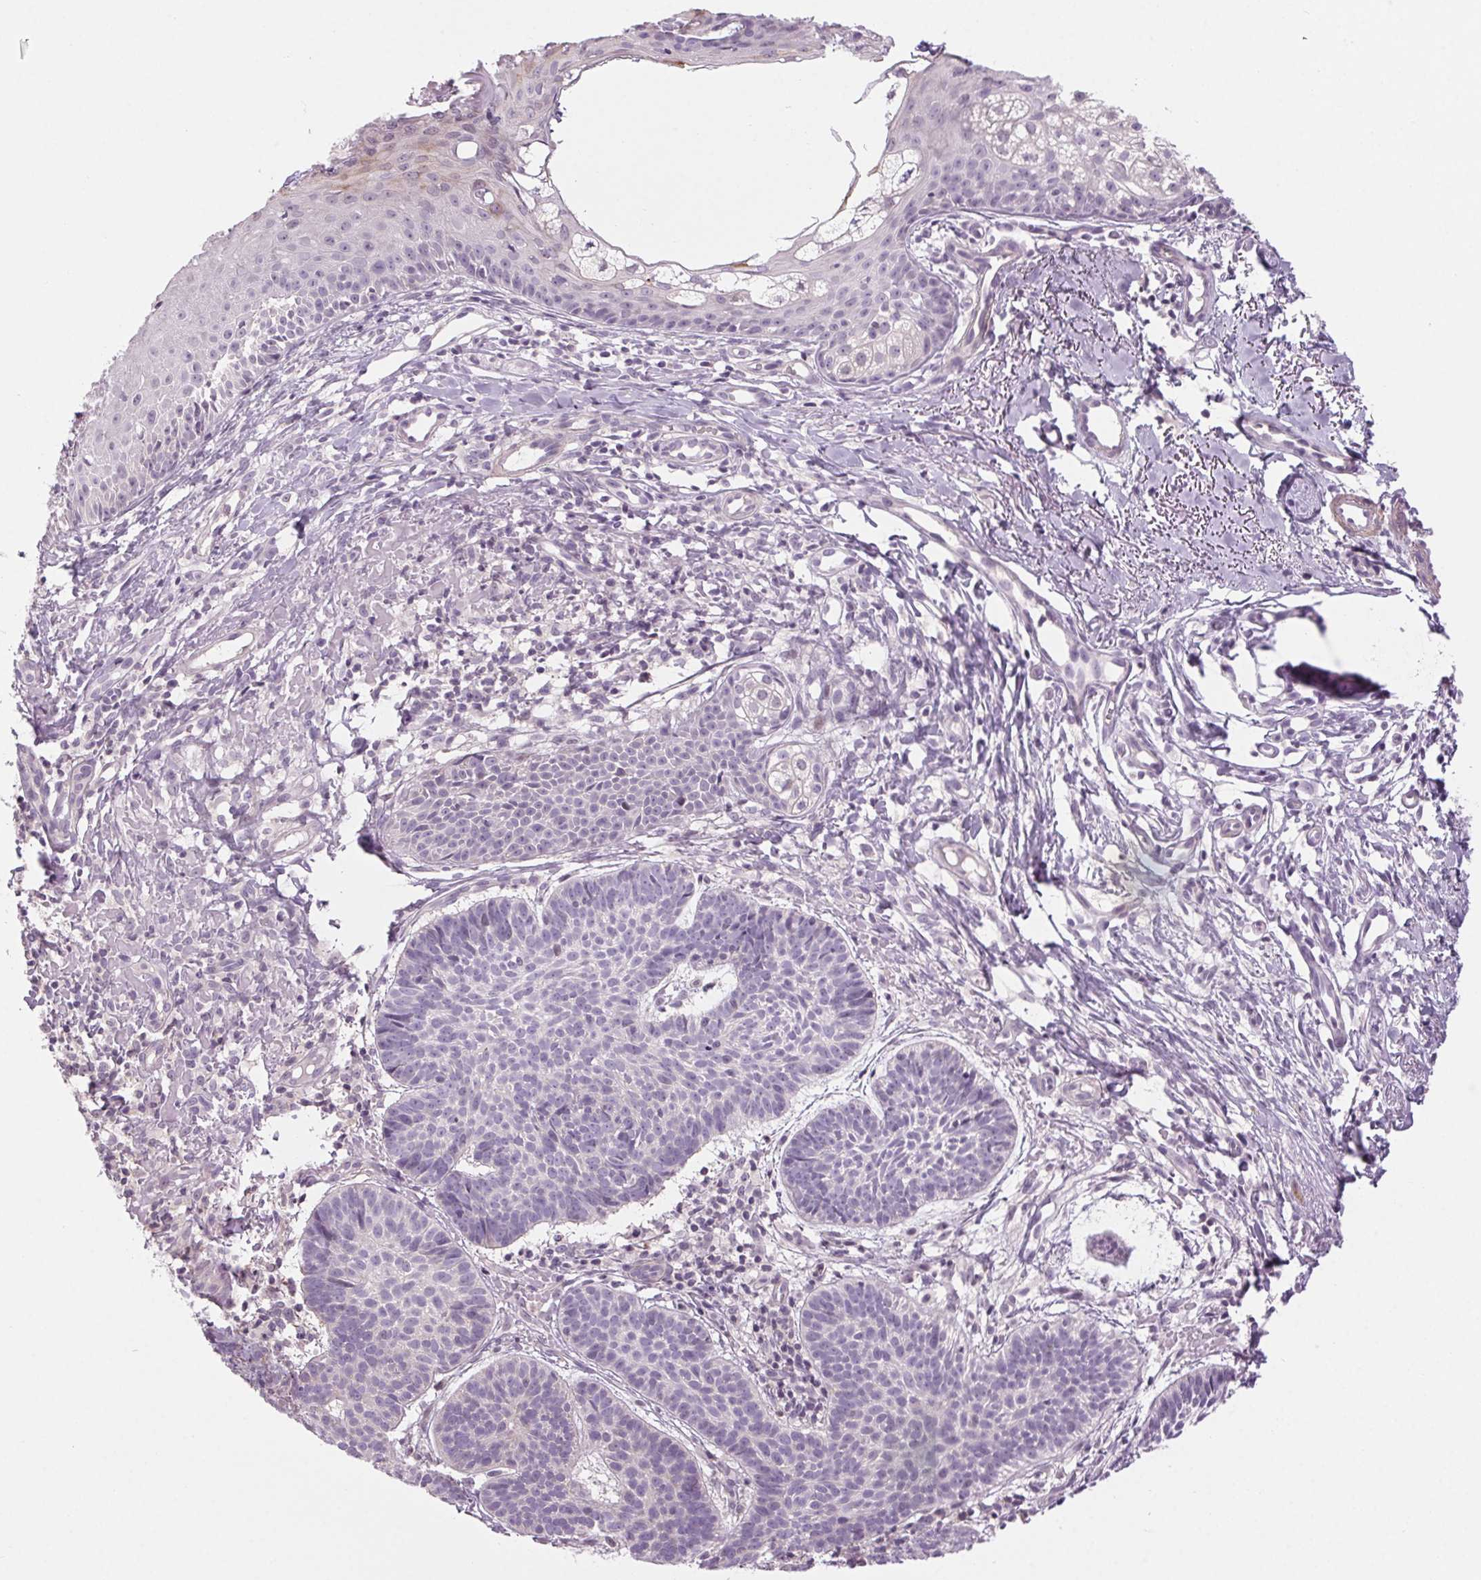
{"staining": {"intensity": "negative", "quantity": "none", "location": "none"}, "tissue": "skin cancer", "cell_type": "Tumor cells", "image_type": "cancer", "snomed": [{"axis": "morphology", "description": "Basal cell carcinoma"}, {"axis": "topography", "description": "Skin"}], "caption": "IHC image of basal cell carcinoma (skin) stained for a protein (brown), which shows no positivity in tumor cells.", "gene": "HHLA2", "patient": {"sex": "male", "age": 72}}